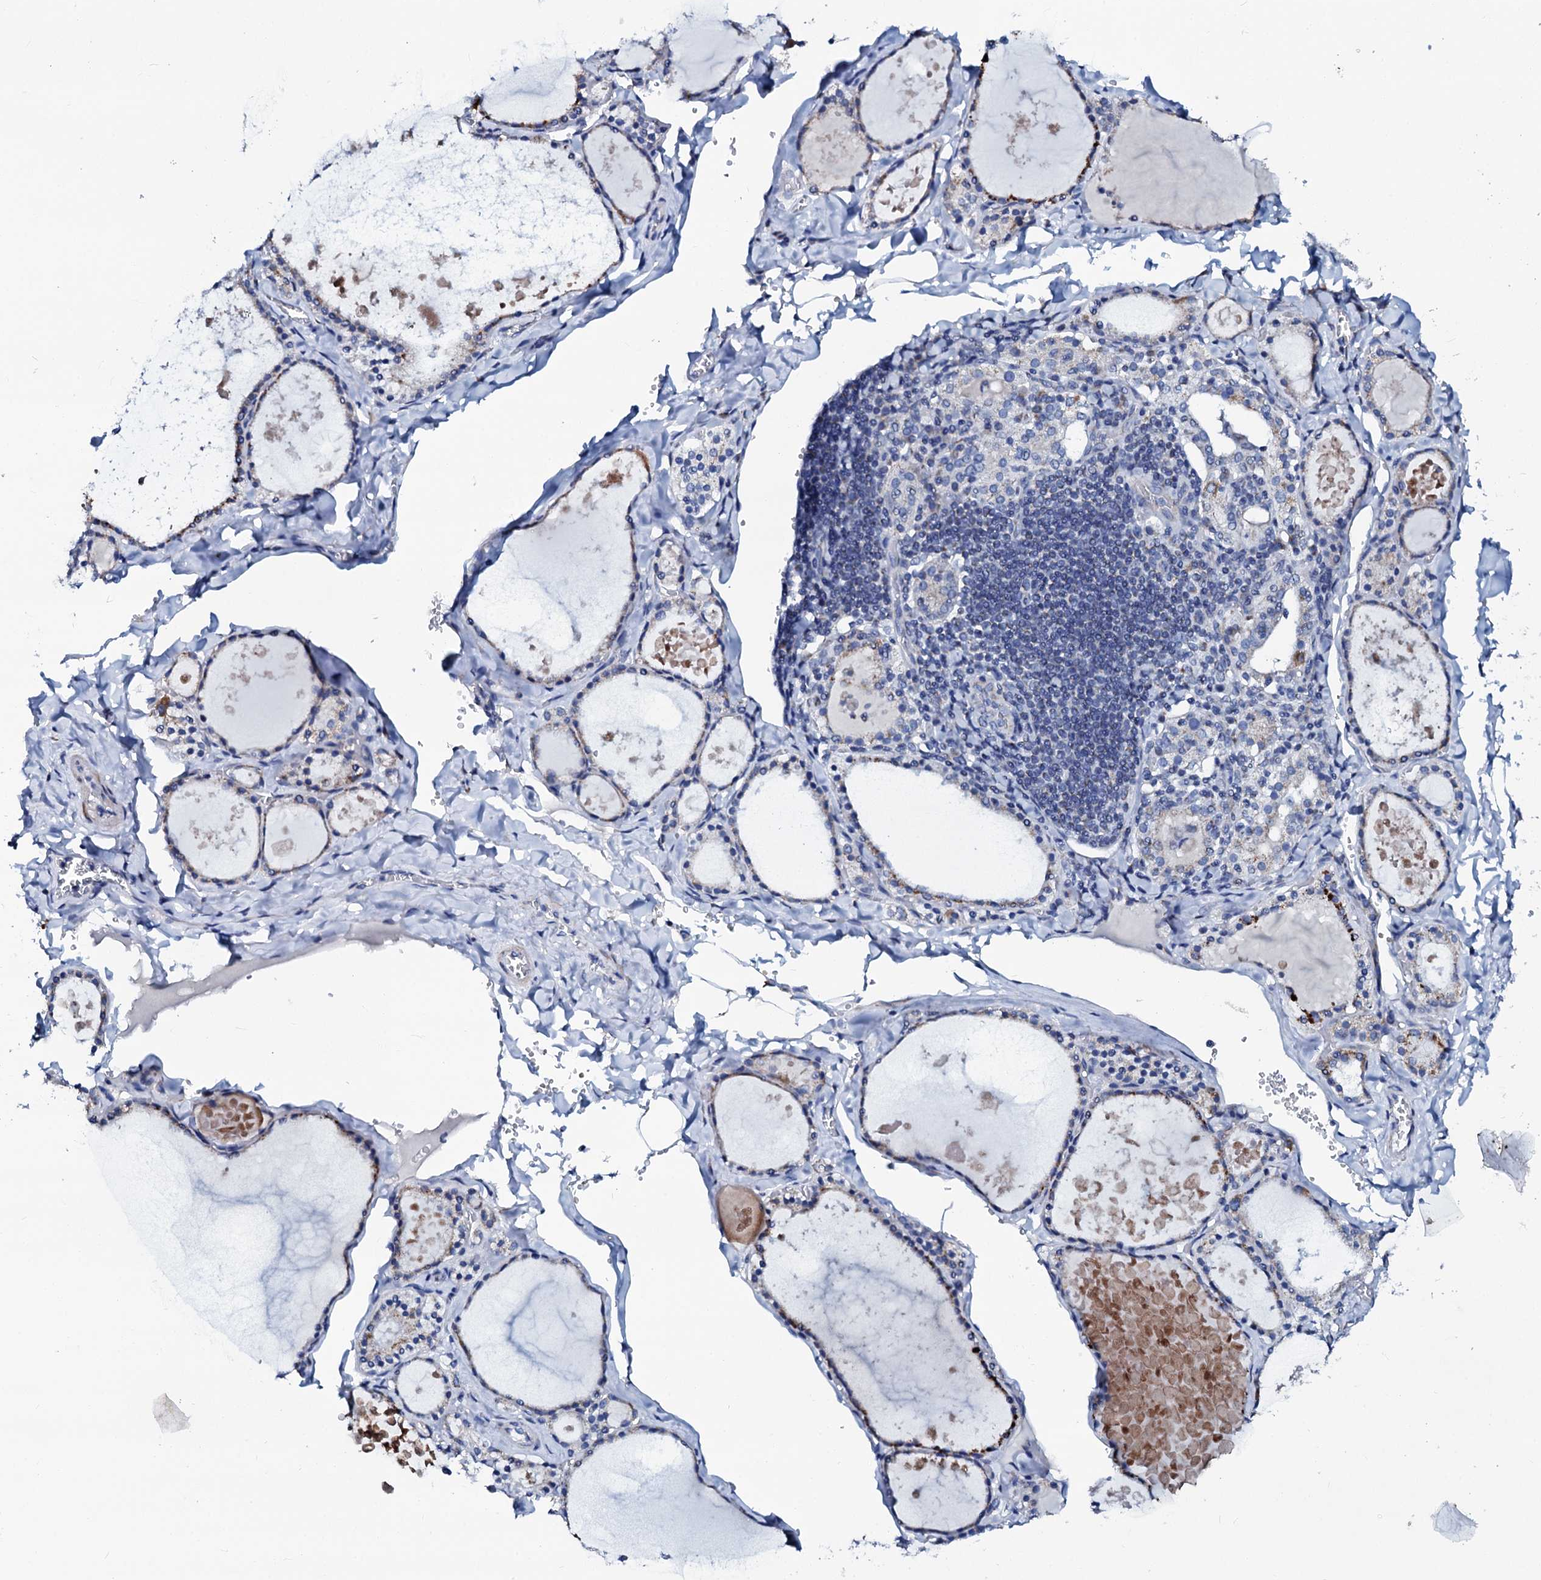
{"staining": {"intensity": "weak", "quantity": "<25%", "location": "cytoplasmic/membranous"}, "tissue": "thyroid gland", "cell_type": "Glandular cells", "image_type": "normal", "snomed": [{"axis": "morphology", "description": "Normal tissue, NOS"}, {"axis": "topography", "description": "Thyroid gland"}], "caption": "IHC photomicrograph of normal thyroid gland stained for a protein (brown), which displays no staining in glandular cells.", "gene": "SLC37A4", "patient": {"sex": "male", "age": 56}}